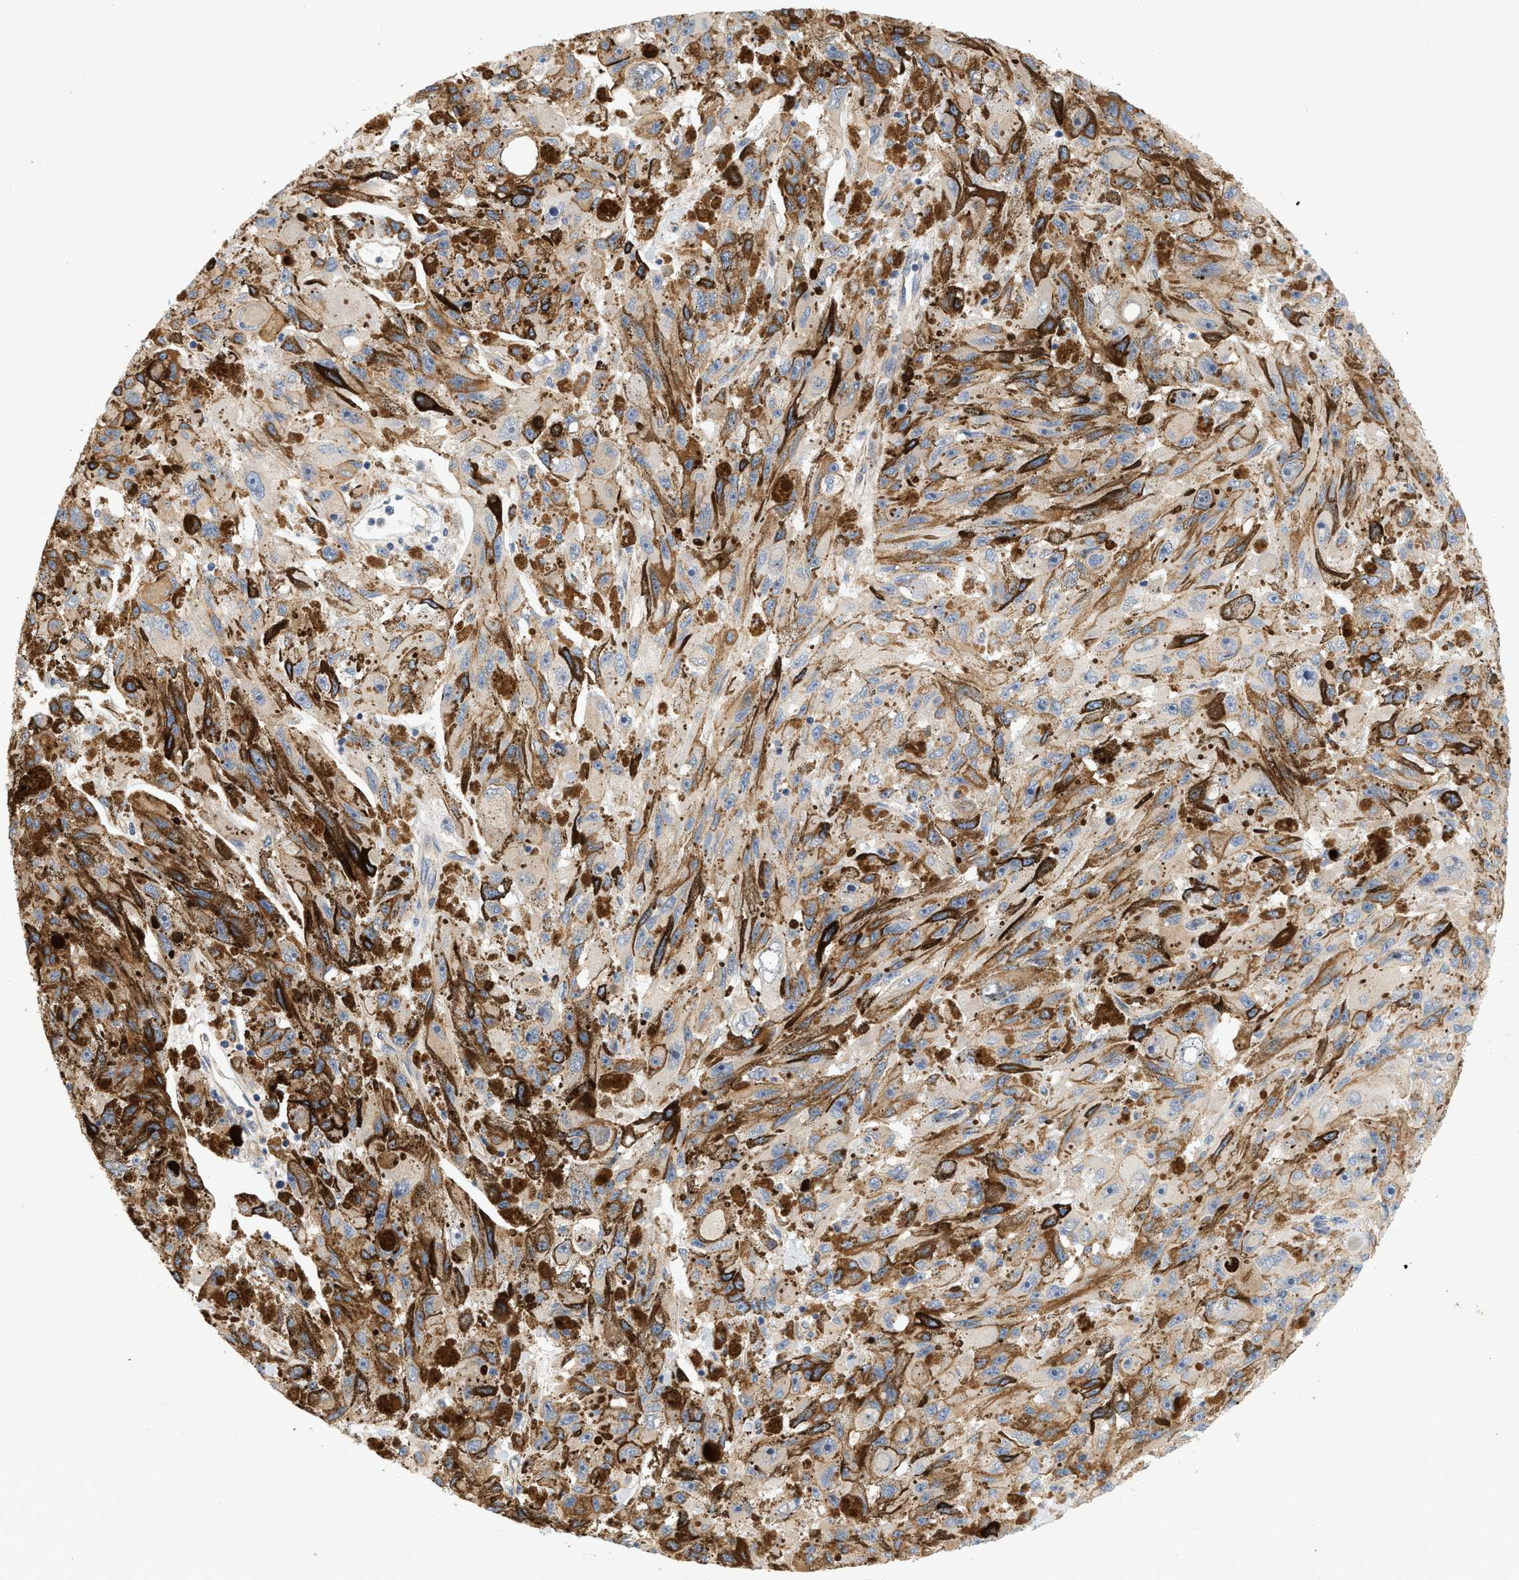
{"staining": {"intensity": "weak", "quantity": "<25%", "location": "cytoplasmic/membranous"}, "tissue": "melanoma", "cell_type": "Tumor cells", "image_type": "cancer", "snomed": [{"axis": "morphology", "description": "Malignant melanoma, NOS"}, {"axis": "topography", "description": "Skin"}], "caption": "Immunohistochemistry image of neoplastic tissue: malignant melanoma stained with DAB reveals no significant protein expression in tumor cells.", "gene": "CTXN1", "patient": {"sex": "female", "age": 104}}